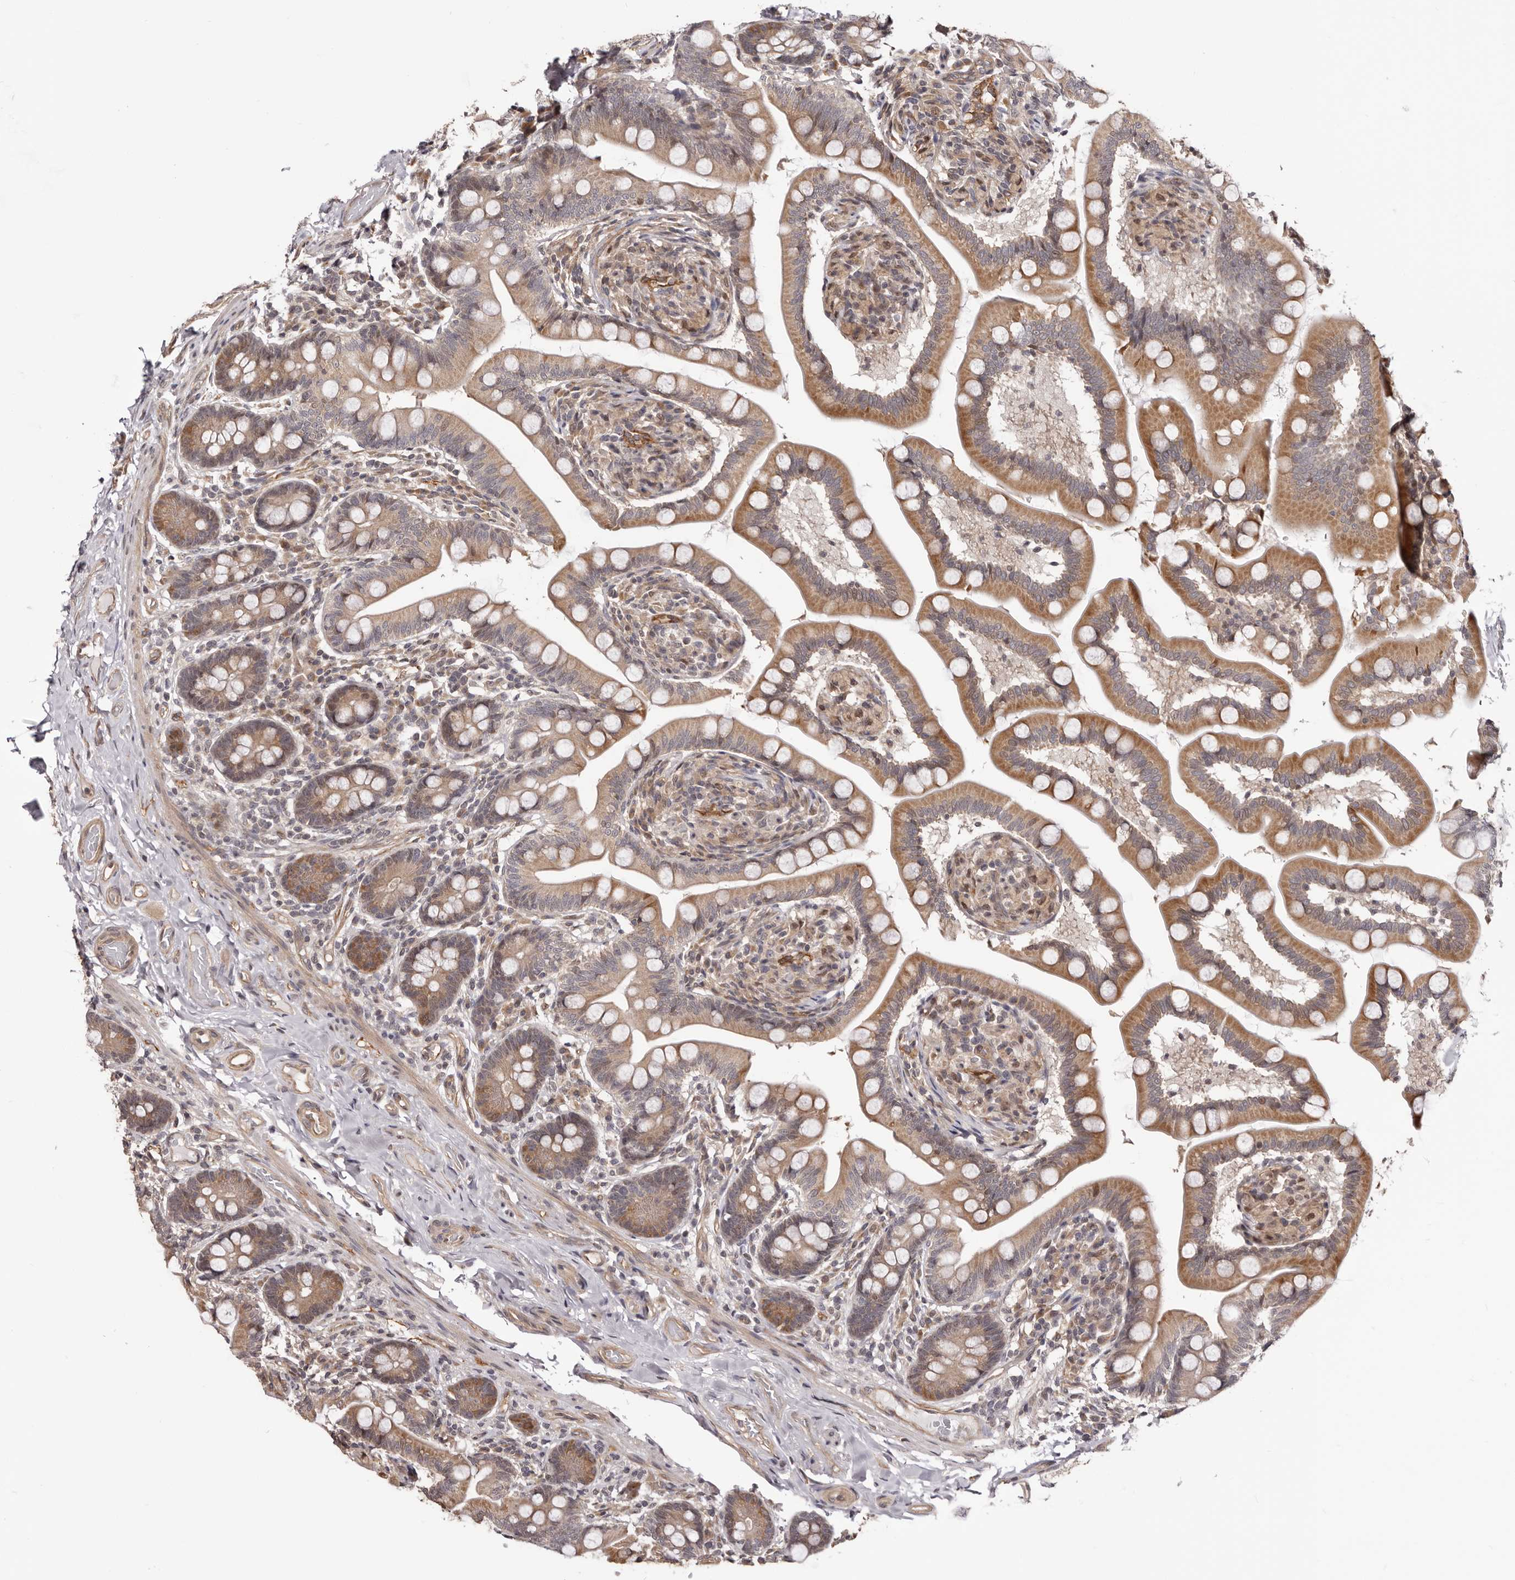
{"staining": {"intensity": "moderate", "quantity": ">75%", "location": "cytoplasmic/membranous"}, "tissue": "small intestine", "cell_type": "Glandular cells", "image_type": "normal", "snomed": [{"axis": "morphology", "description": "Normal tissue, NOS"}, {"axis": "topography", "description": "Small intestine"}], "caption": "A medium amount of moderate cytoplasmic/membranous expression is identified in approximately >75% of glandular cells in unremarkable small intestine.", "gene": "NOL12", "patient": {"sex": "female", "age": 64}}